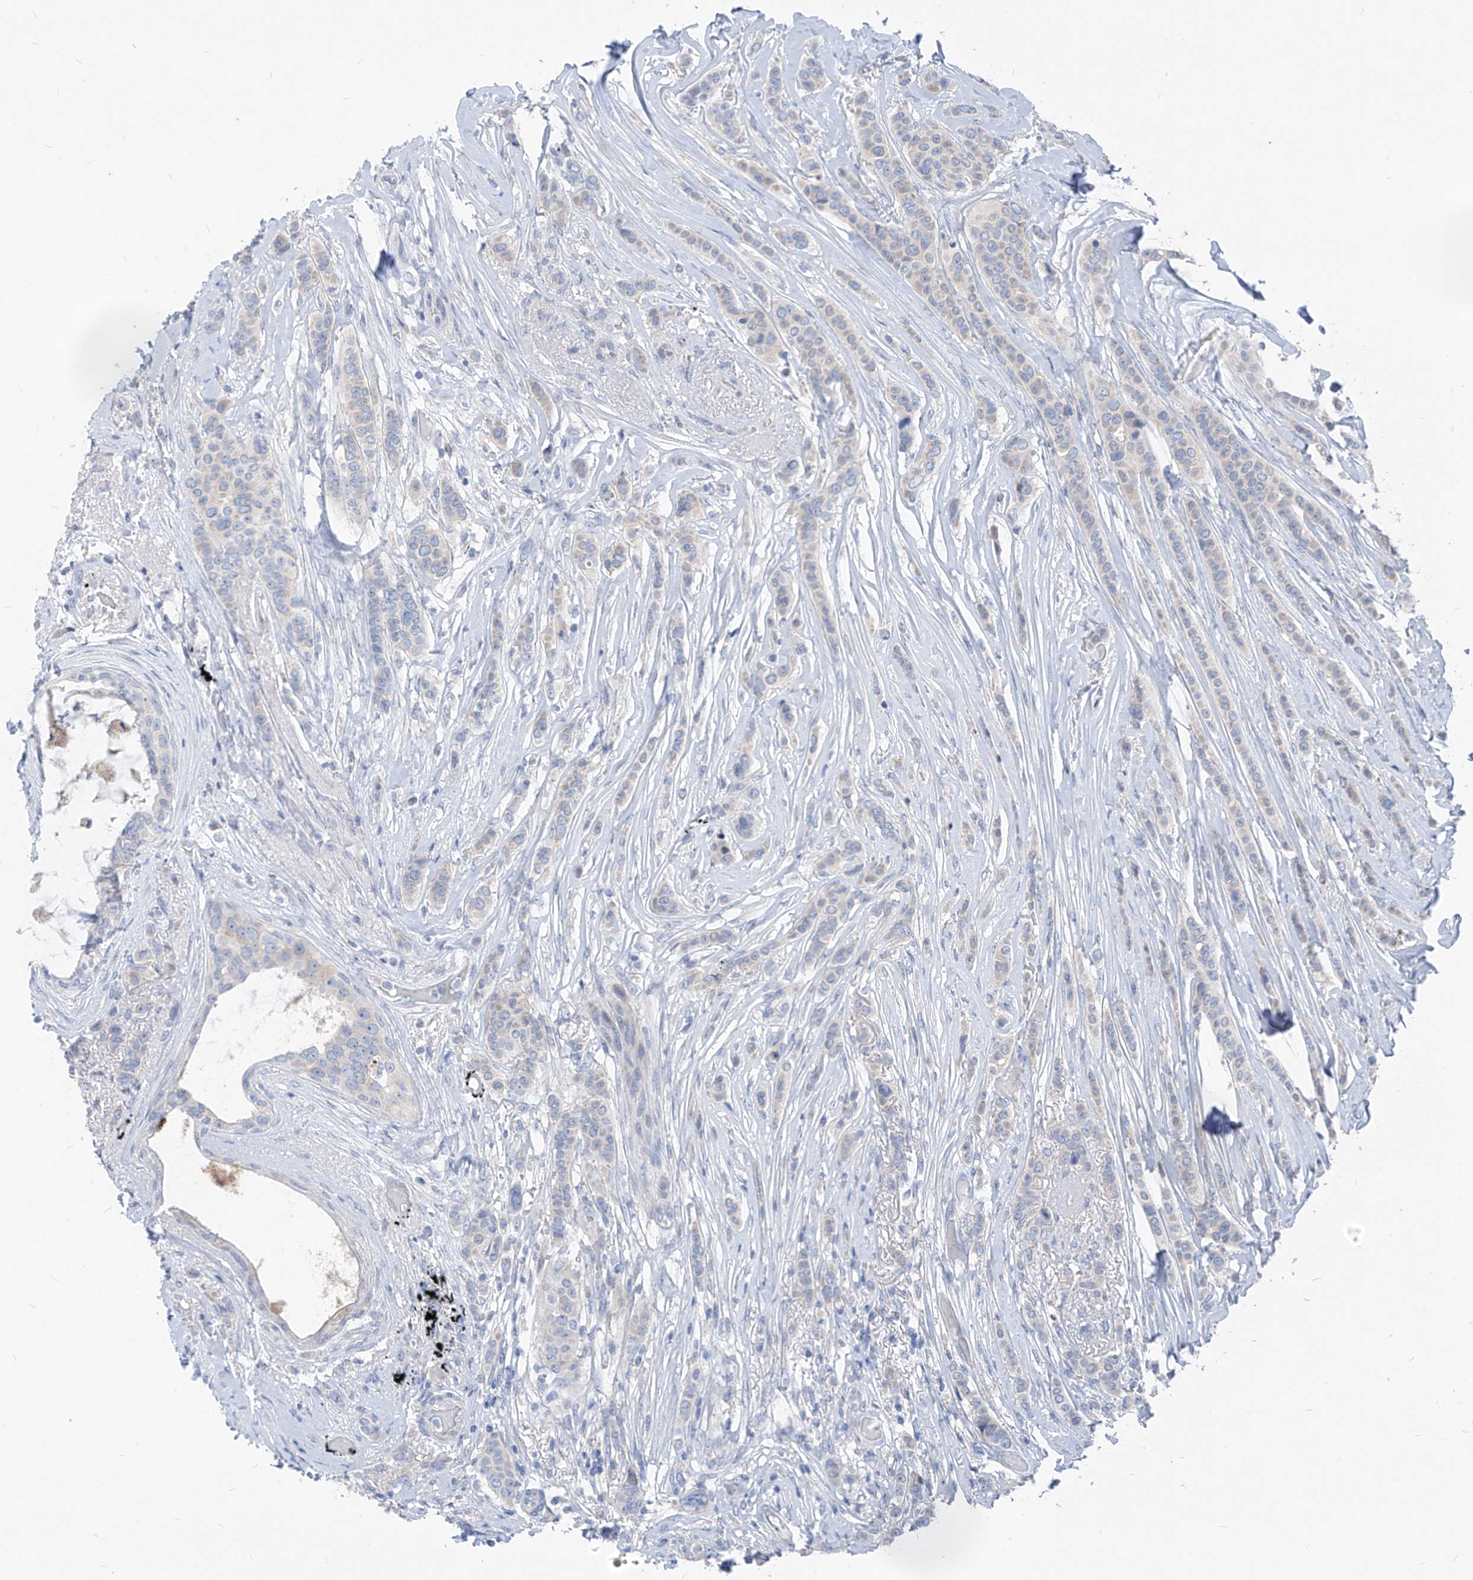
{"staining": {"intensity": "negative", "quantity": "none", "location": "none"}, "tissue": "breast cancer", "cell_type": "Tumor cells", "image_type": "cancer", "snomed": [{"axis": "morphology", "description": "Lobular carcinoma"}, {"axis": "topography", "description": "Breast"}], "caption": "Immunohistochemistry (IHC) histopathology image of lobular carcinoma (breast) stained for a protein (brown), which exhibits no expression in tumor cells.", "gene": "LDAH", "patient": {"sex": "female", "age": 51}}